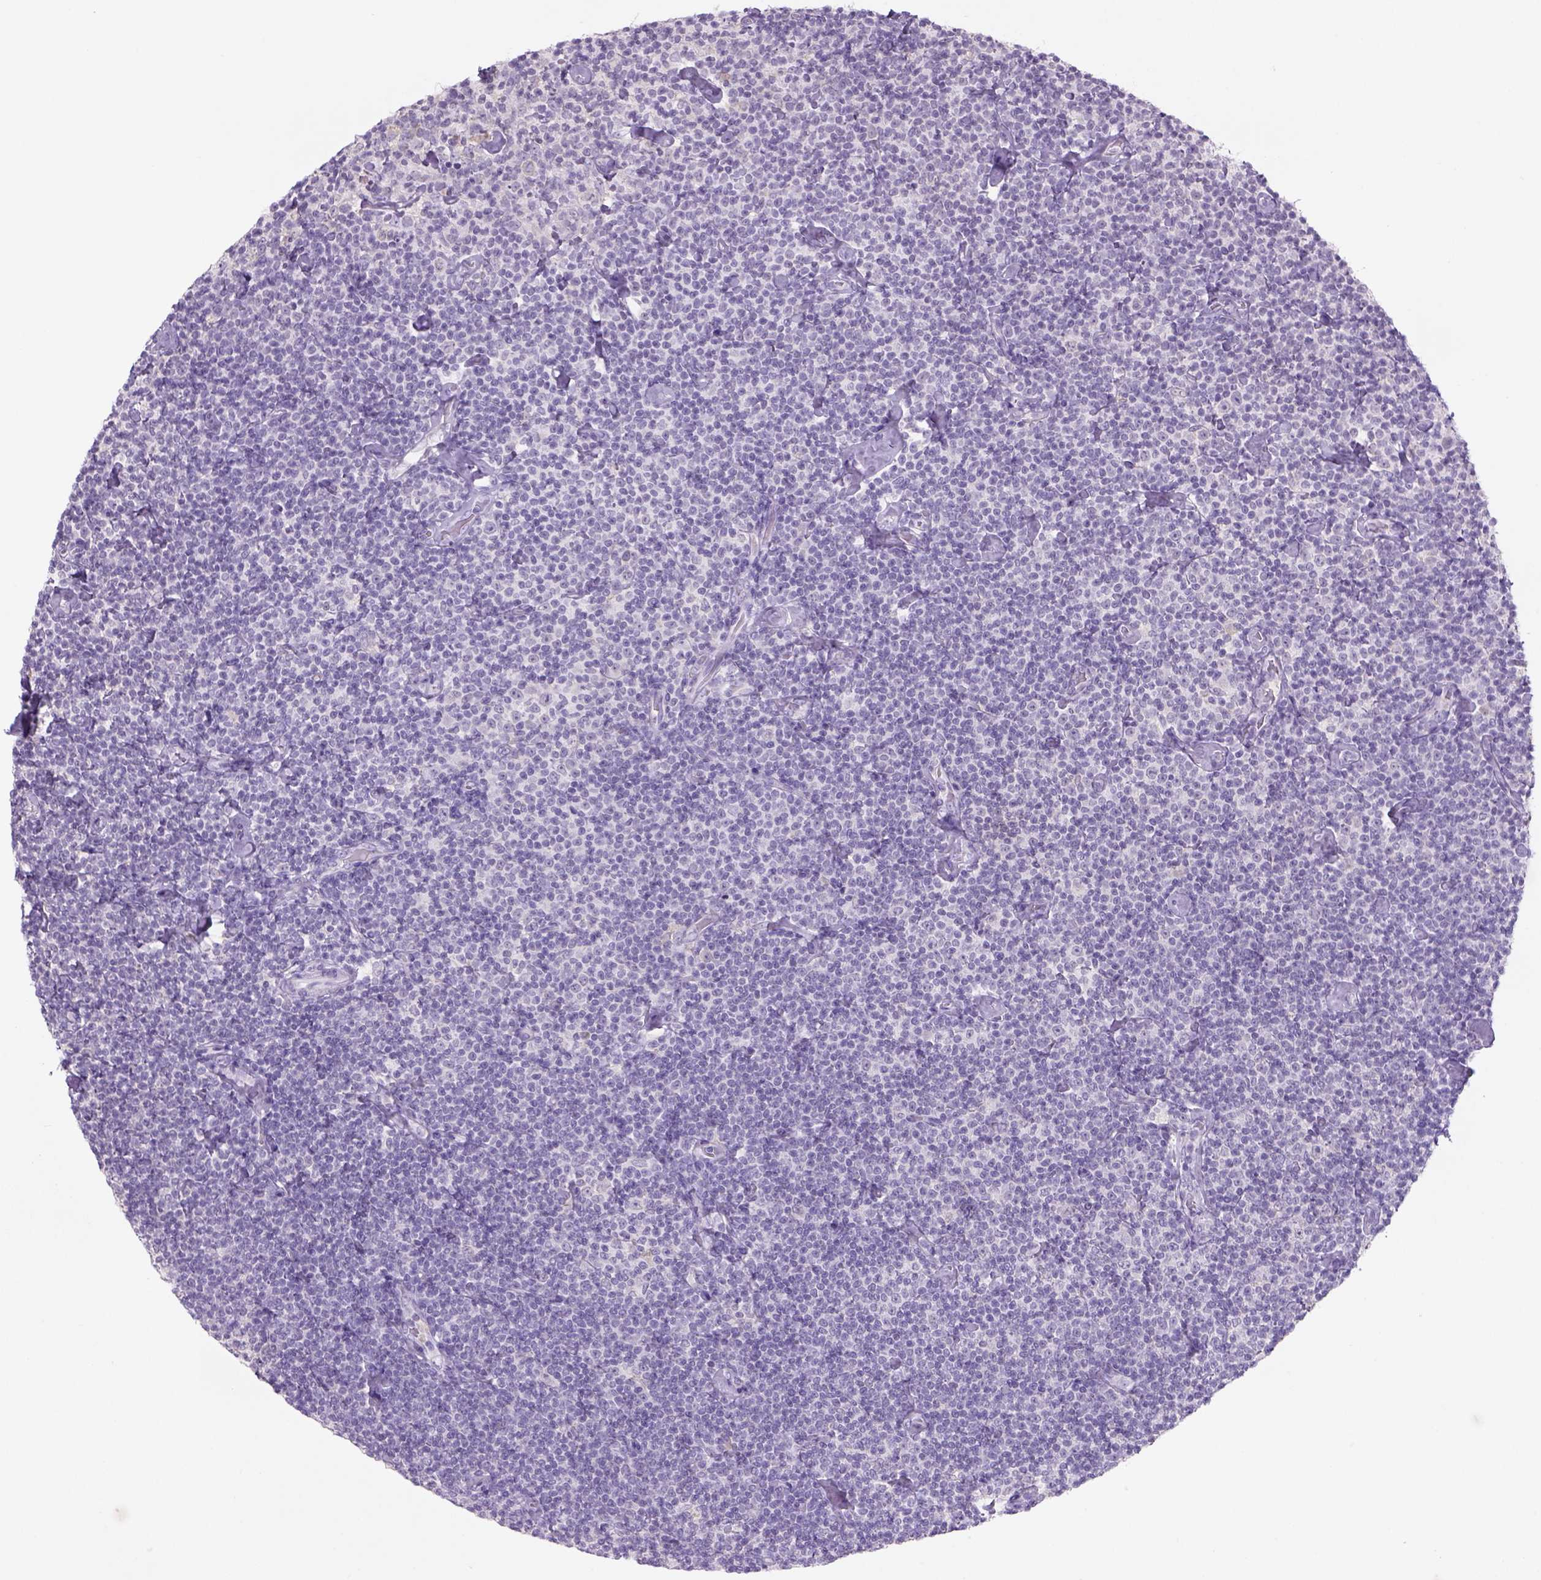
{"staining": {"intensity": "negative", "quantity": "none", "location": "none"}, "tissue": "lymphoma", "cell_type": "Tumor cells", "image_type": "cancer", "snomed": [{"axis": "morphology", "description": "Malignant lymphoma, non-Hodgkin's type, Low grade"}, {"axis": "topography", "description": "Lymph node"}], "caption": "IHC photomicrograph of neoplastic tissue: human lymphoma stained with DAB (3,3'-diaminobenzidine) reveals no significant protein expression in tumor cells.", "gene": "NAALAD2", "patient": {"sex": "male", "age": 81}}